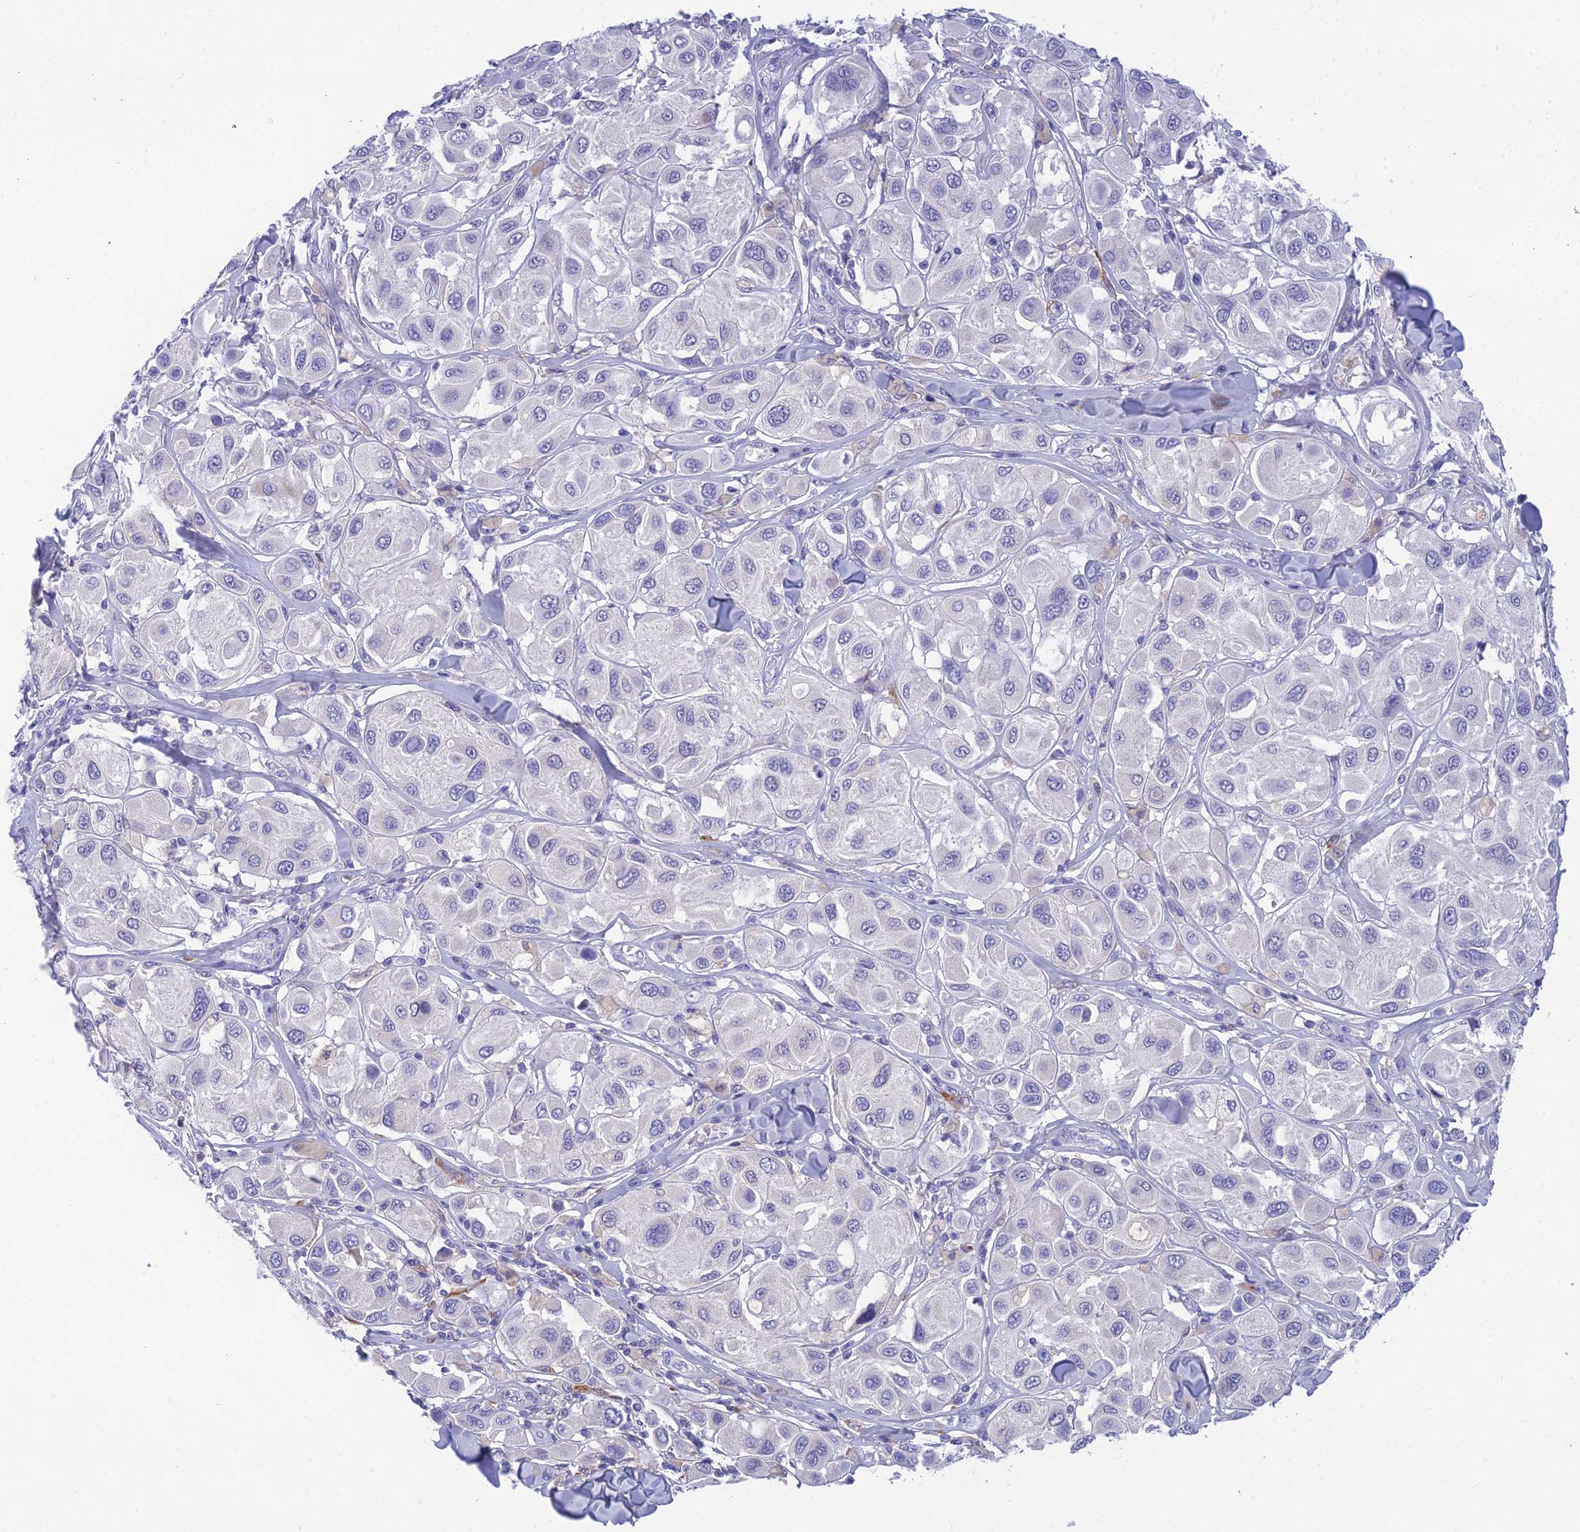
{"staining": {"intensity": "negative", "quantity": "none", "location": "none"}, "tissue": "melanoma", "cell_type": "Tumor cells", "image_type": "cancer", "snomed": [{"axis": "morphology", "description": "Malignant melanoma, Metastatic site"}, {"axis": "topography", "description": "Skin"}], "caption": "Tumor cells show no significant protein expression in malignant melanoma (metastatic site). Brightfield microscopy of IHC stained with DAB (brown) and hematoxylin (blue), captured at high magnification.", "gene": "KIAA0408", "patient": {"sex": "male", "age": 41}}